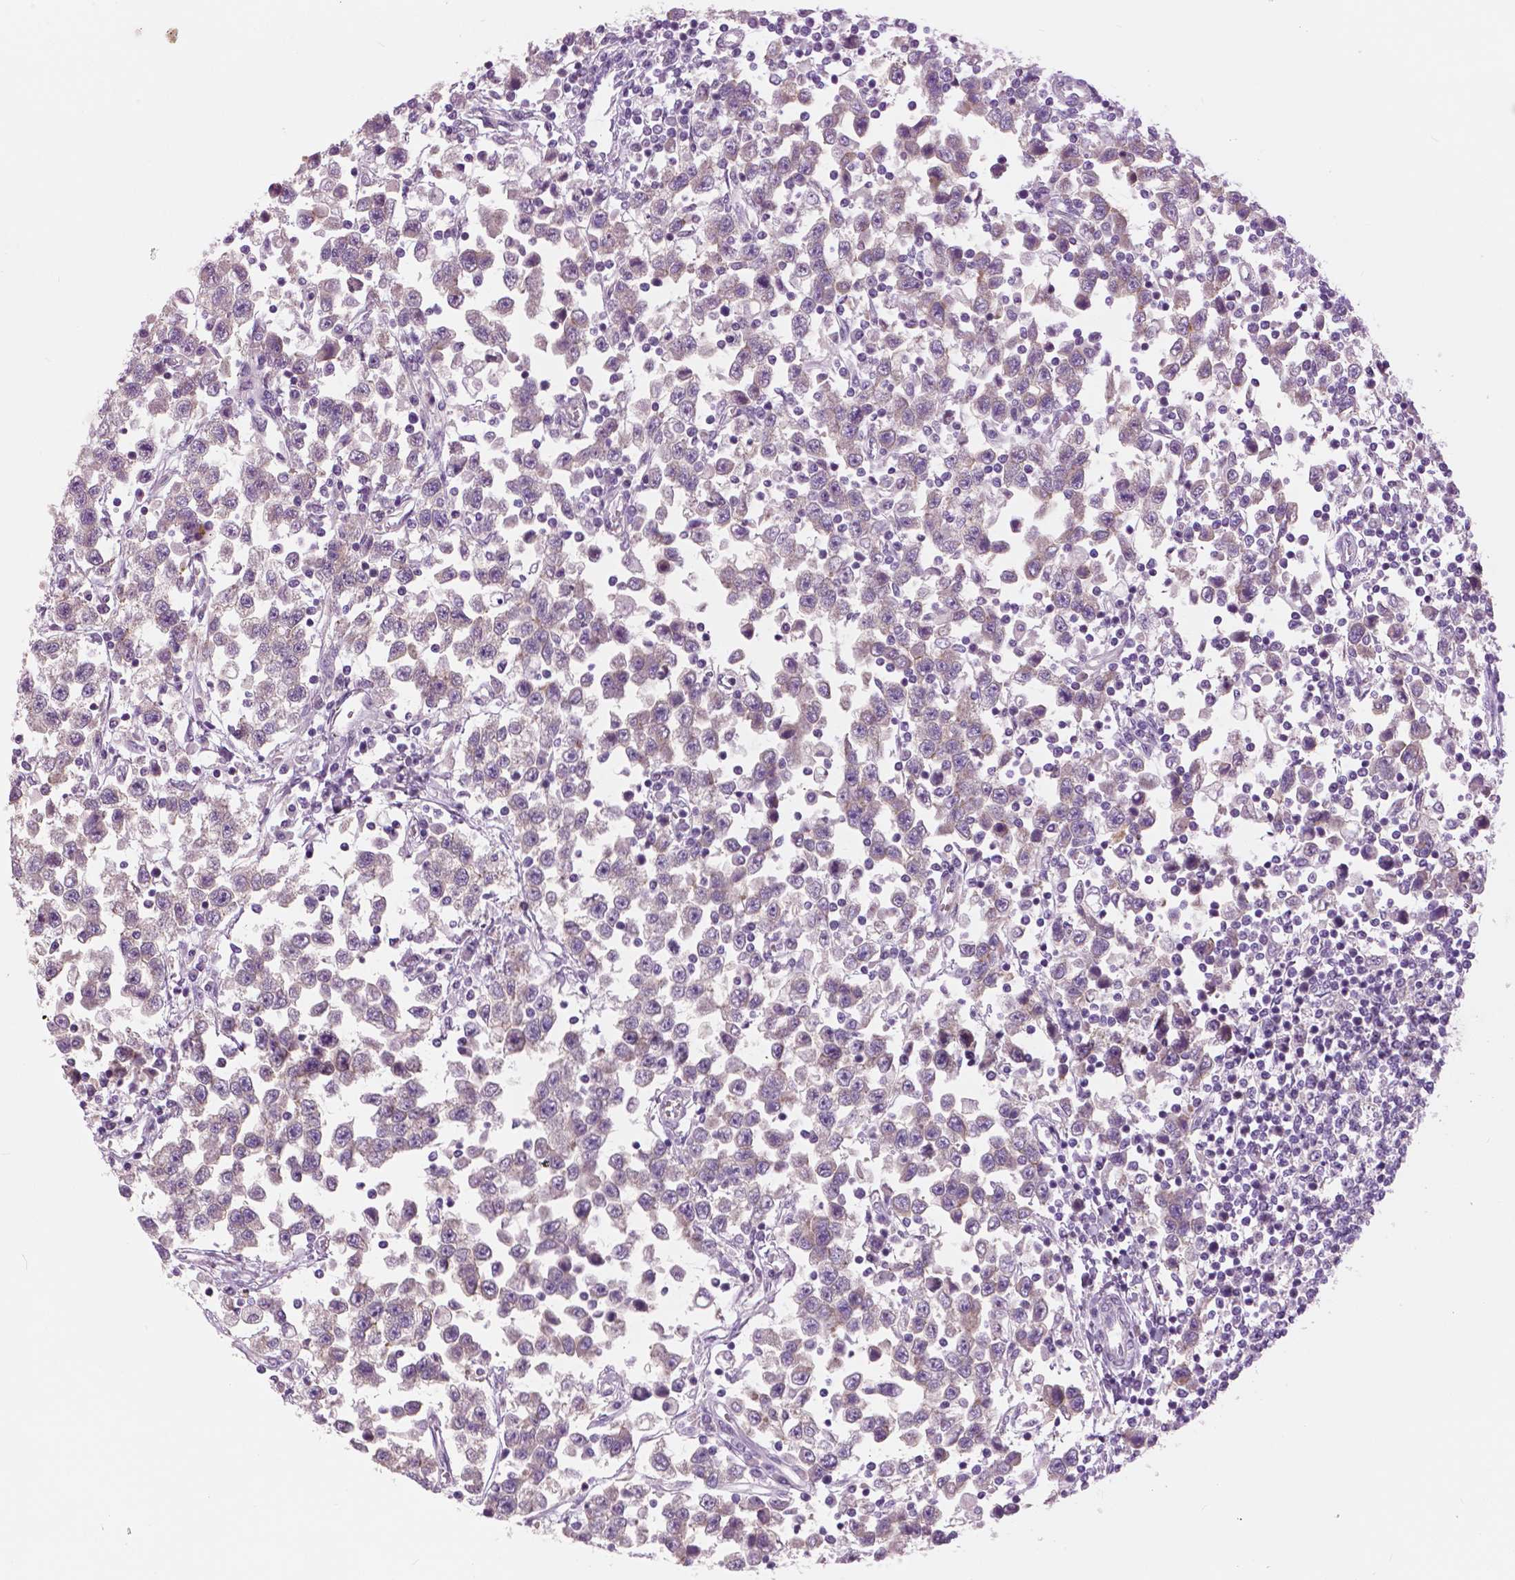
{"staining": {"intensity": "negative", "quantity": "none", "location": "none"}, "tissue": "testis cancer", "cell_type": "Tumor cells", "image_type": "cancer", "snomed": [{"axis": "morphology", "description": "Seminoma, NOS"}, {"axis": "topography", "description": "Testis"}], "caption": "A photomicrograph of seminoma (testis) stained for a protein exhibits no brown staining in tumor cells.", "gene": "SERPINI1", "patient": {"sex": "male", "age": 34}}